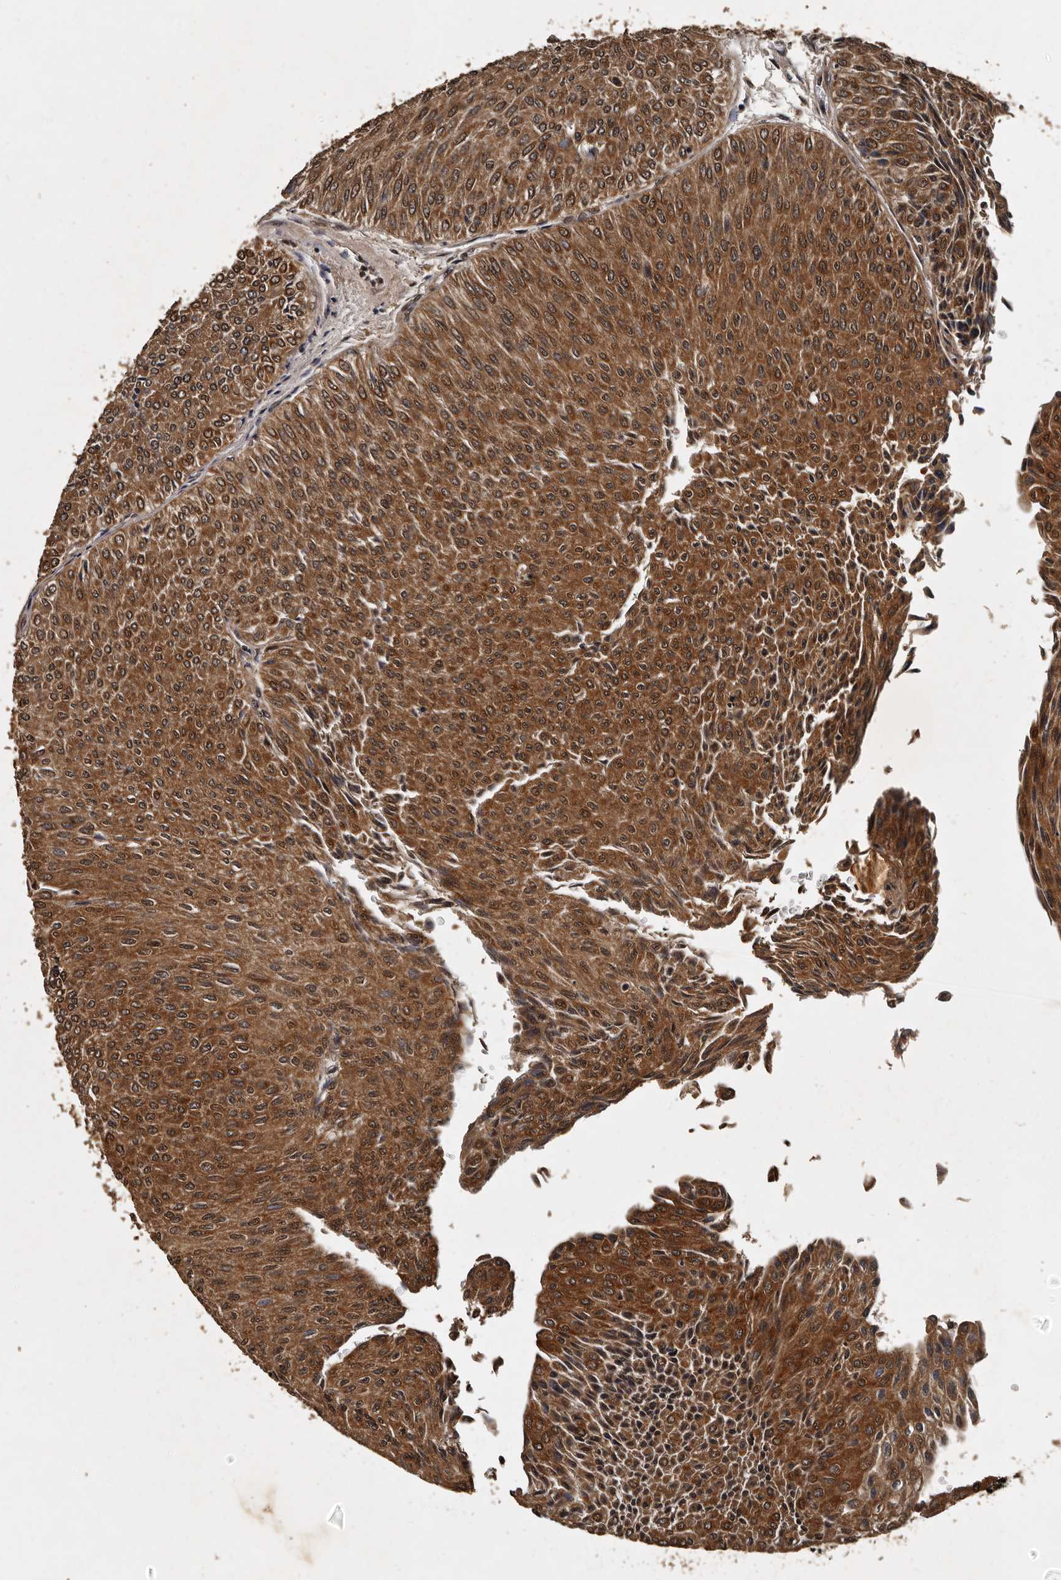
{"staining": {"intensity": "strong", "quantity": ">75%", "location": "cytoplasmic/membranous"}, "tissue": "urothelial cancer", "cell_type": "Tumor cells", "image_type": "cancer", "snomed": [{"axis": "morphology", "description": "Urothelial carcinoma, Low grade"}, {"axis": "topography", "description": "Urinary bladder"}], "caption": "The photomicrograph displays staining of urothelial cancer, revealing strong cytoplasmic/membranous protein staining (brown color) within tumor cells.", "gene": "CPNE3", "patient": {"sex": "male", "age": 78}}